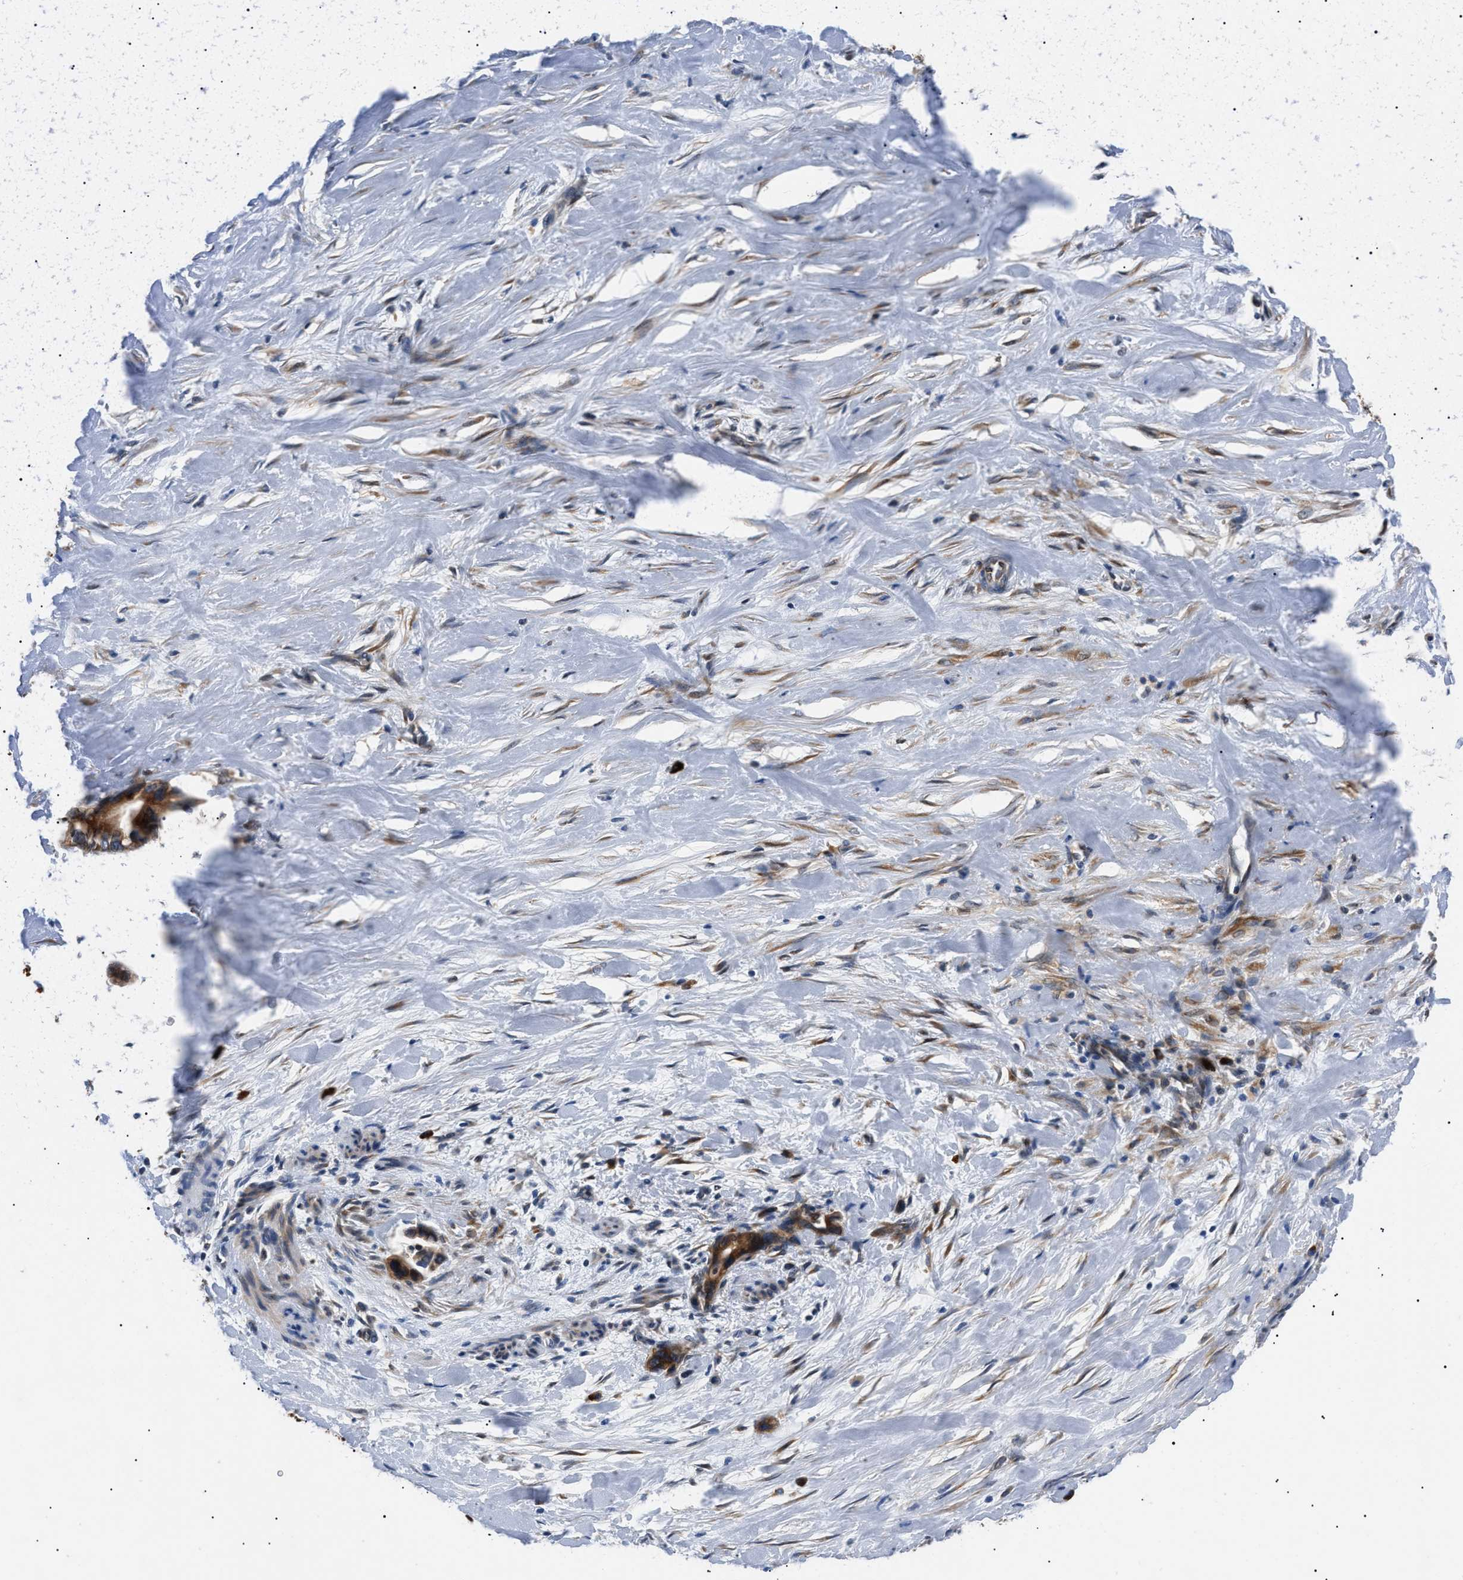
{"staining": {"intensity": "strong", "quantity": ">75%", "location": "cytoplasmic/membranous"}, "tissue": "liver cancer", "cell_type": "Tumor cells", "image_type": "cancer", "snomed": [{"axis": "morphology", "description": "Cholangiocarcinoma"}, {"axis": "topography", "description": "Liver"}], "caption": "Cholangiocarcinoma (liver) stained with a protein marker demonstrates strong staining in tumor cells.", "gene": "DERL1", "patient": {"sex": "female", "age": 55}}